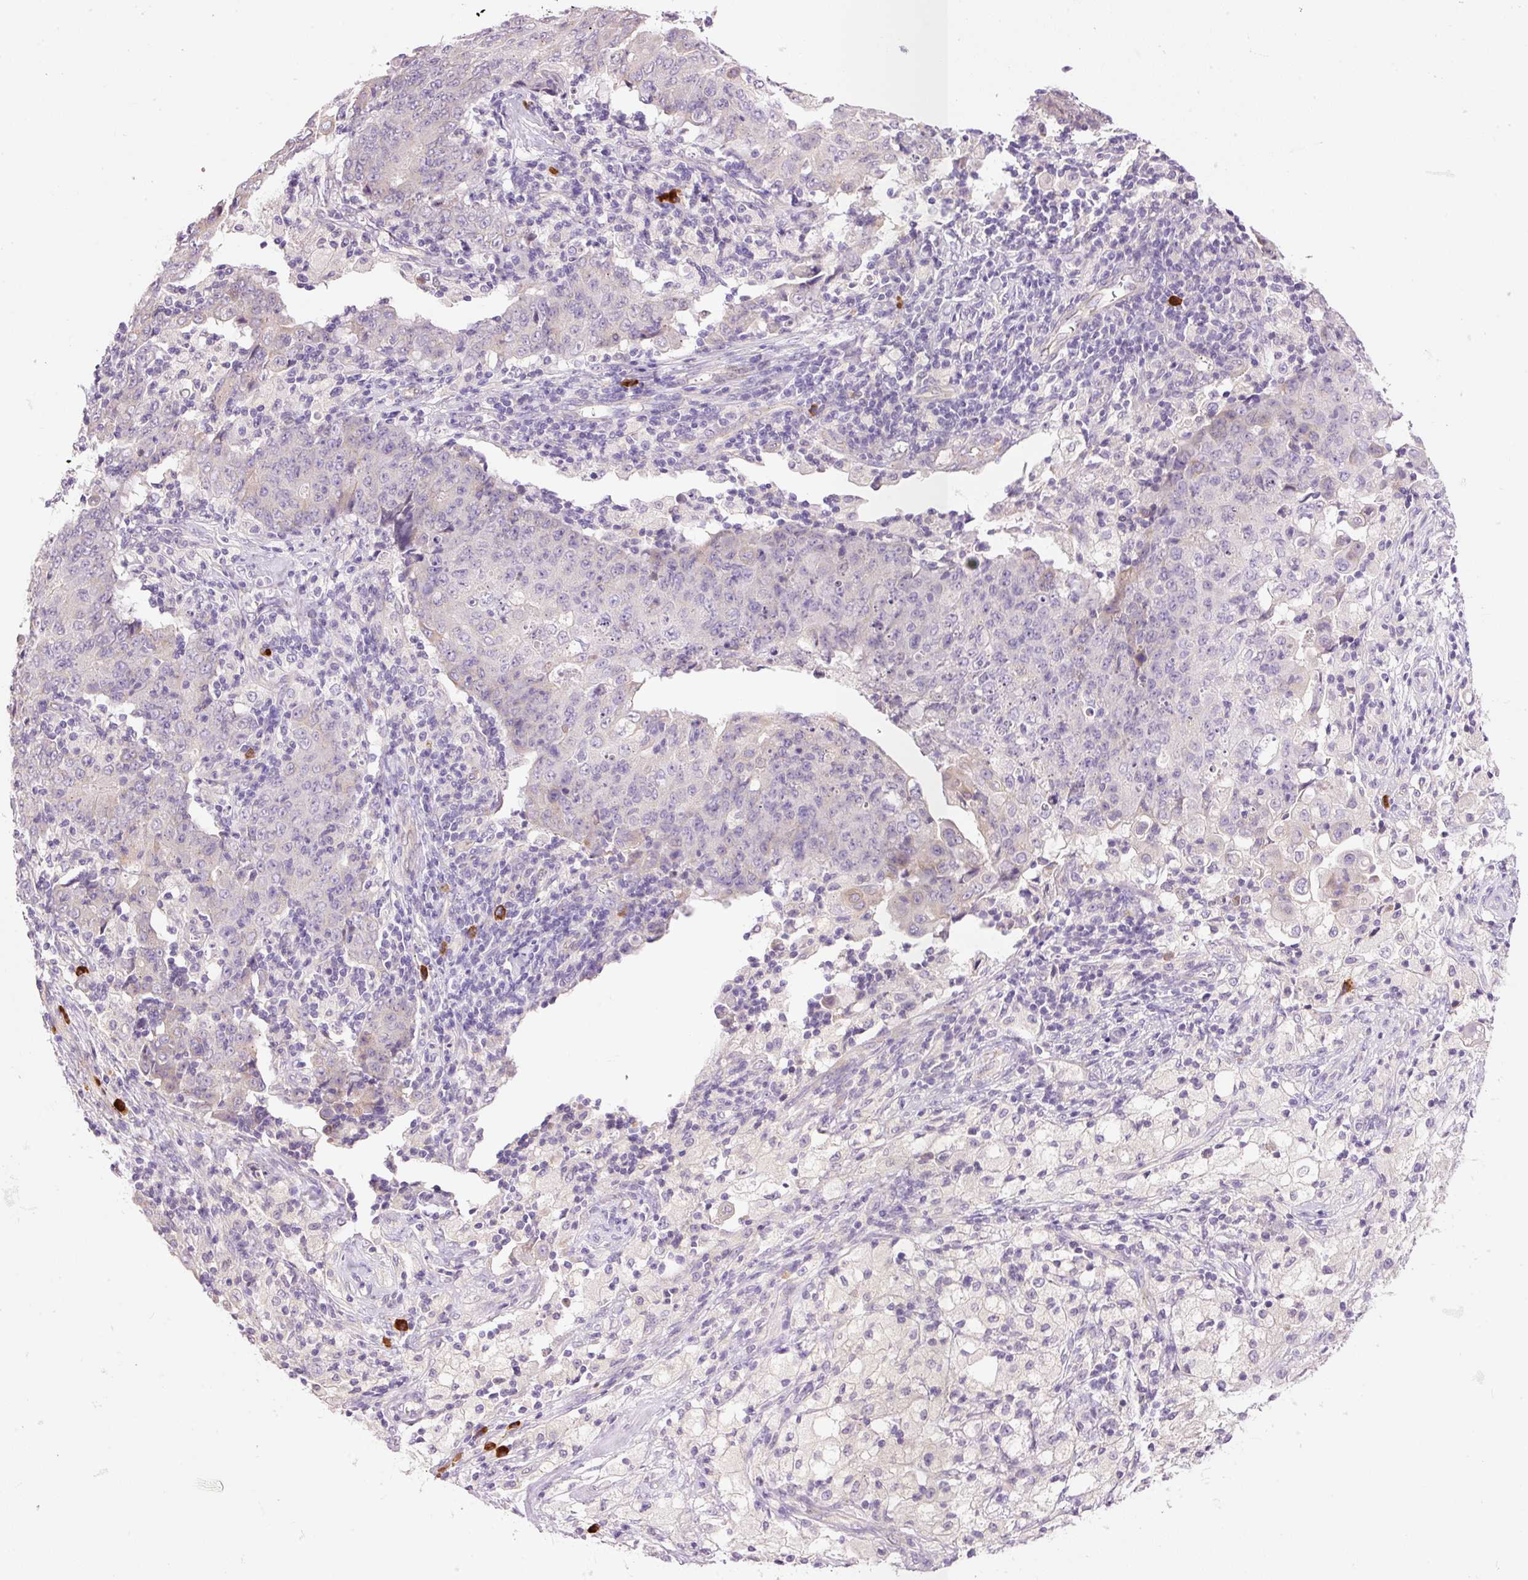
{"staining": {"intensity": "negative", "quantity": "none", "location": "none"}, "tissue": "ovarian cancer", "cell_type": "Tumor cells", "image_type": "cancer", "snomed": [{"axis": "morphology", "description": "Carcinoma, endometroid"}, {"axis": "topography", "description": "Ovary"}], "caption": "High power microscopy photomicrograph of an immunohistochemistry (IHC) photomicrograph of endometroid carcinoma (ovarian), revealing no significant staining in tumor cells.", "gene": "PNPLA5", "patient": {"sex": "female", "age": 42}}